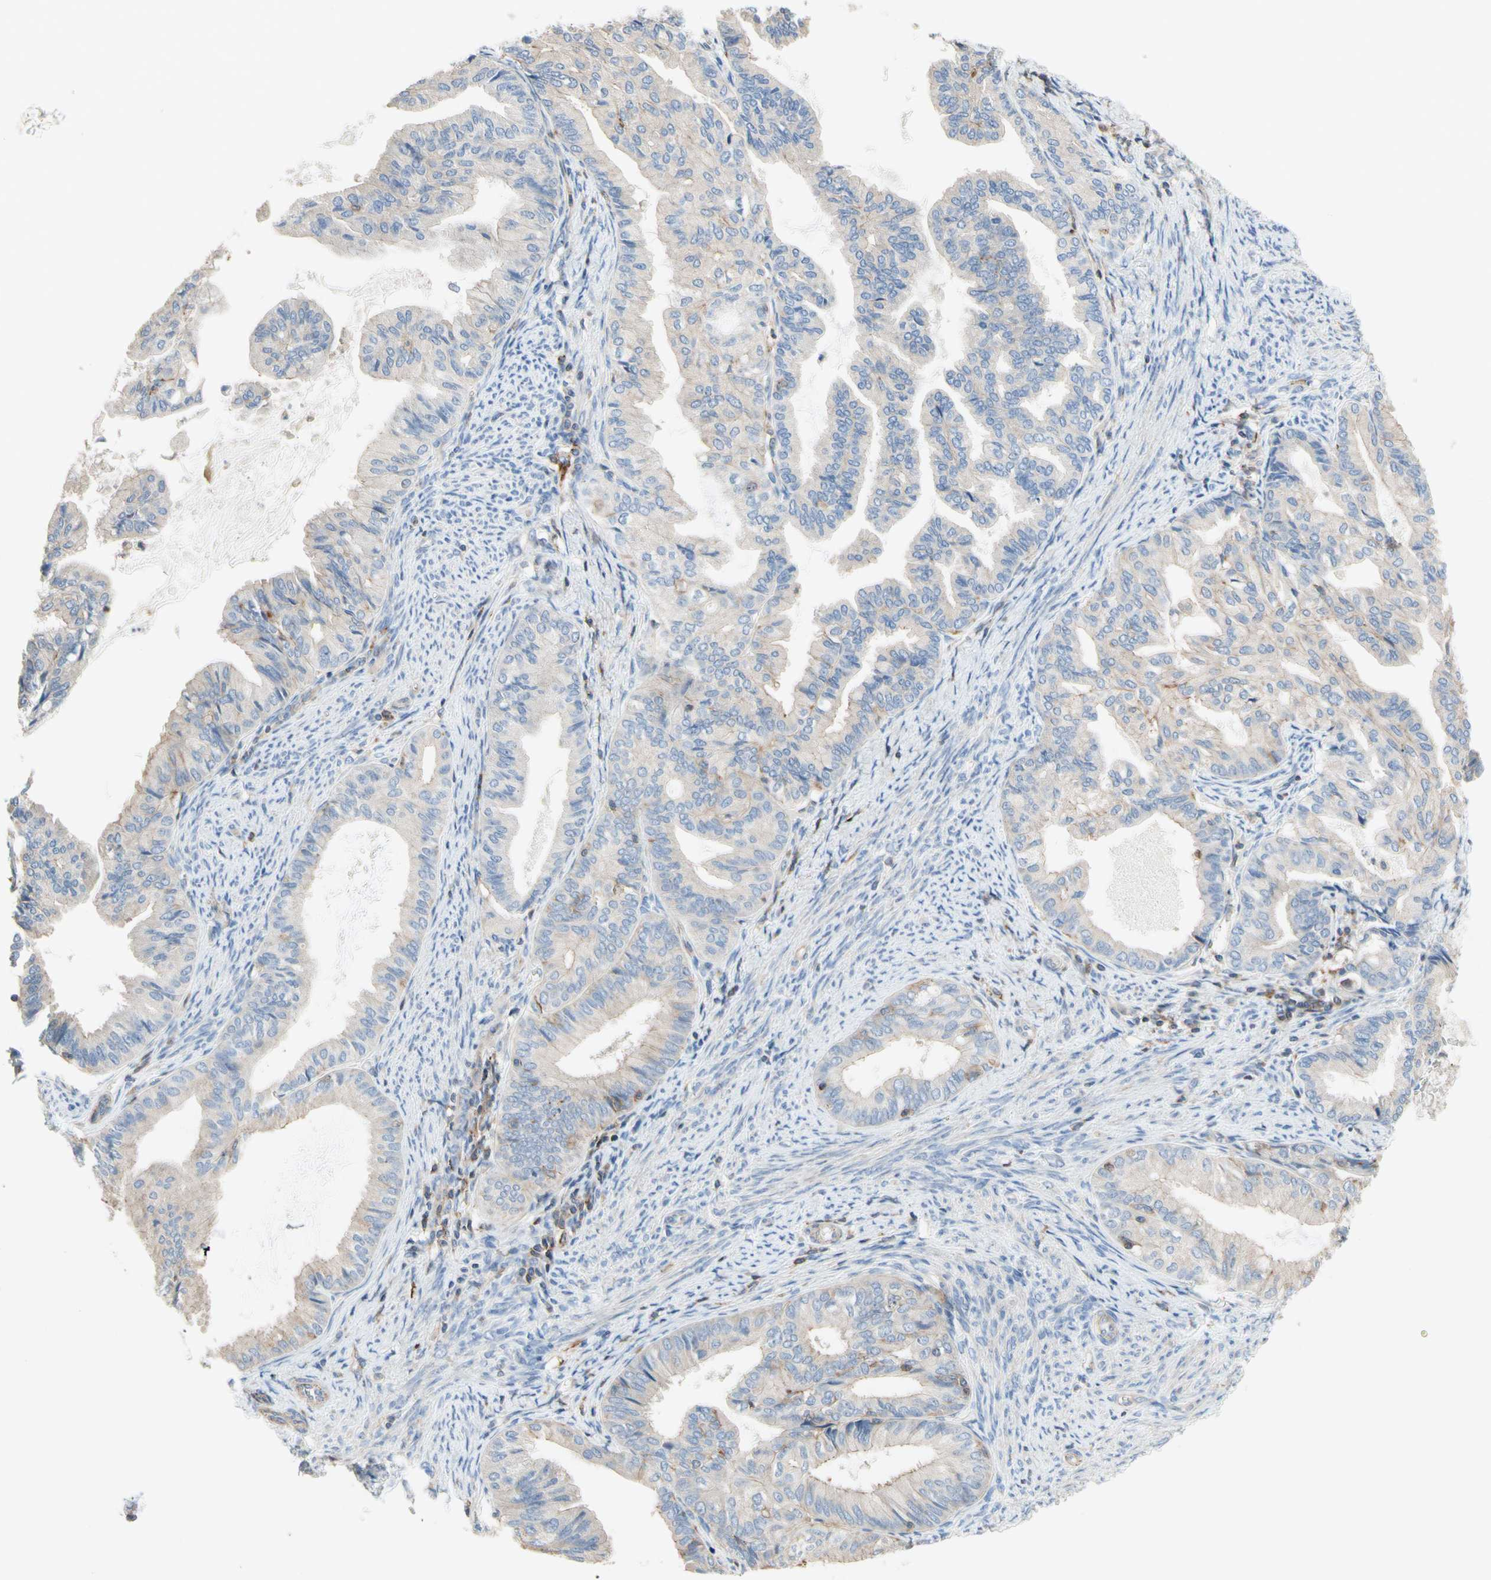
{"staining": {"intensity": "weak", "quantity": "25%-75%", "location": "cytoplasmic/membranous"}, "tissue": "endometrial cancer", "cell_type": "Tumor cells", "image_type": "cancer", "snomed": [{"axis": "morphology", "description": "Adenocarcinoma, NOS"}, {"axis": "topography", "description": "Endometrium"}], "caption": "Immunohistochemistry of human endometrial cancer (adenocarcinoma) exhibits low levels of weak cytoplasmic/membranous positivity in about 25%-75% of tumor cells.", "gene": "SEMA4C", "patient": {"sex": "female", "age": 86}}